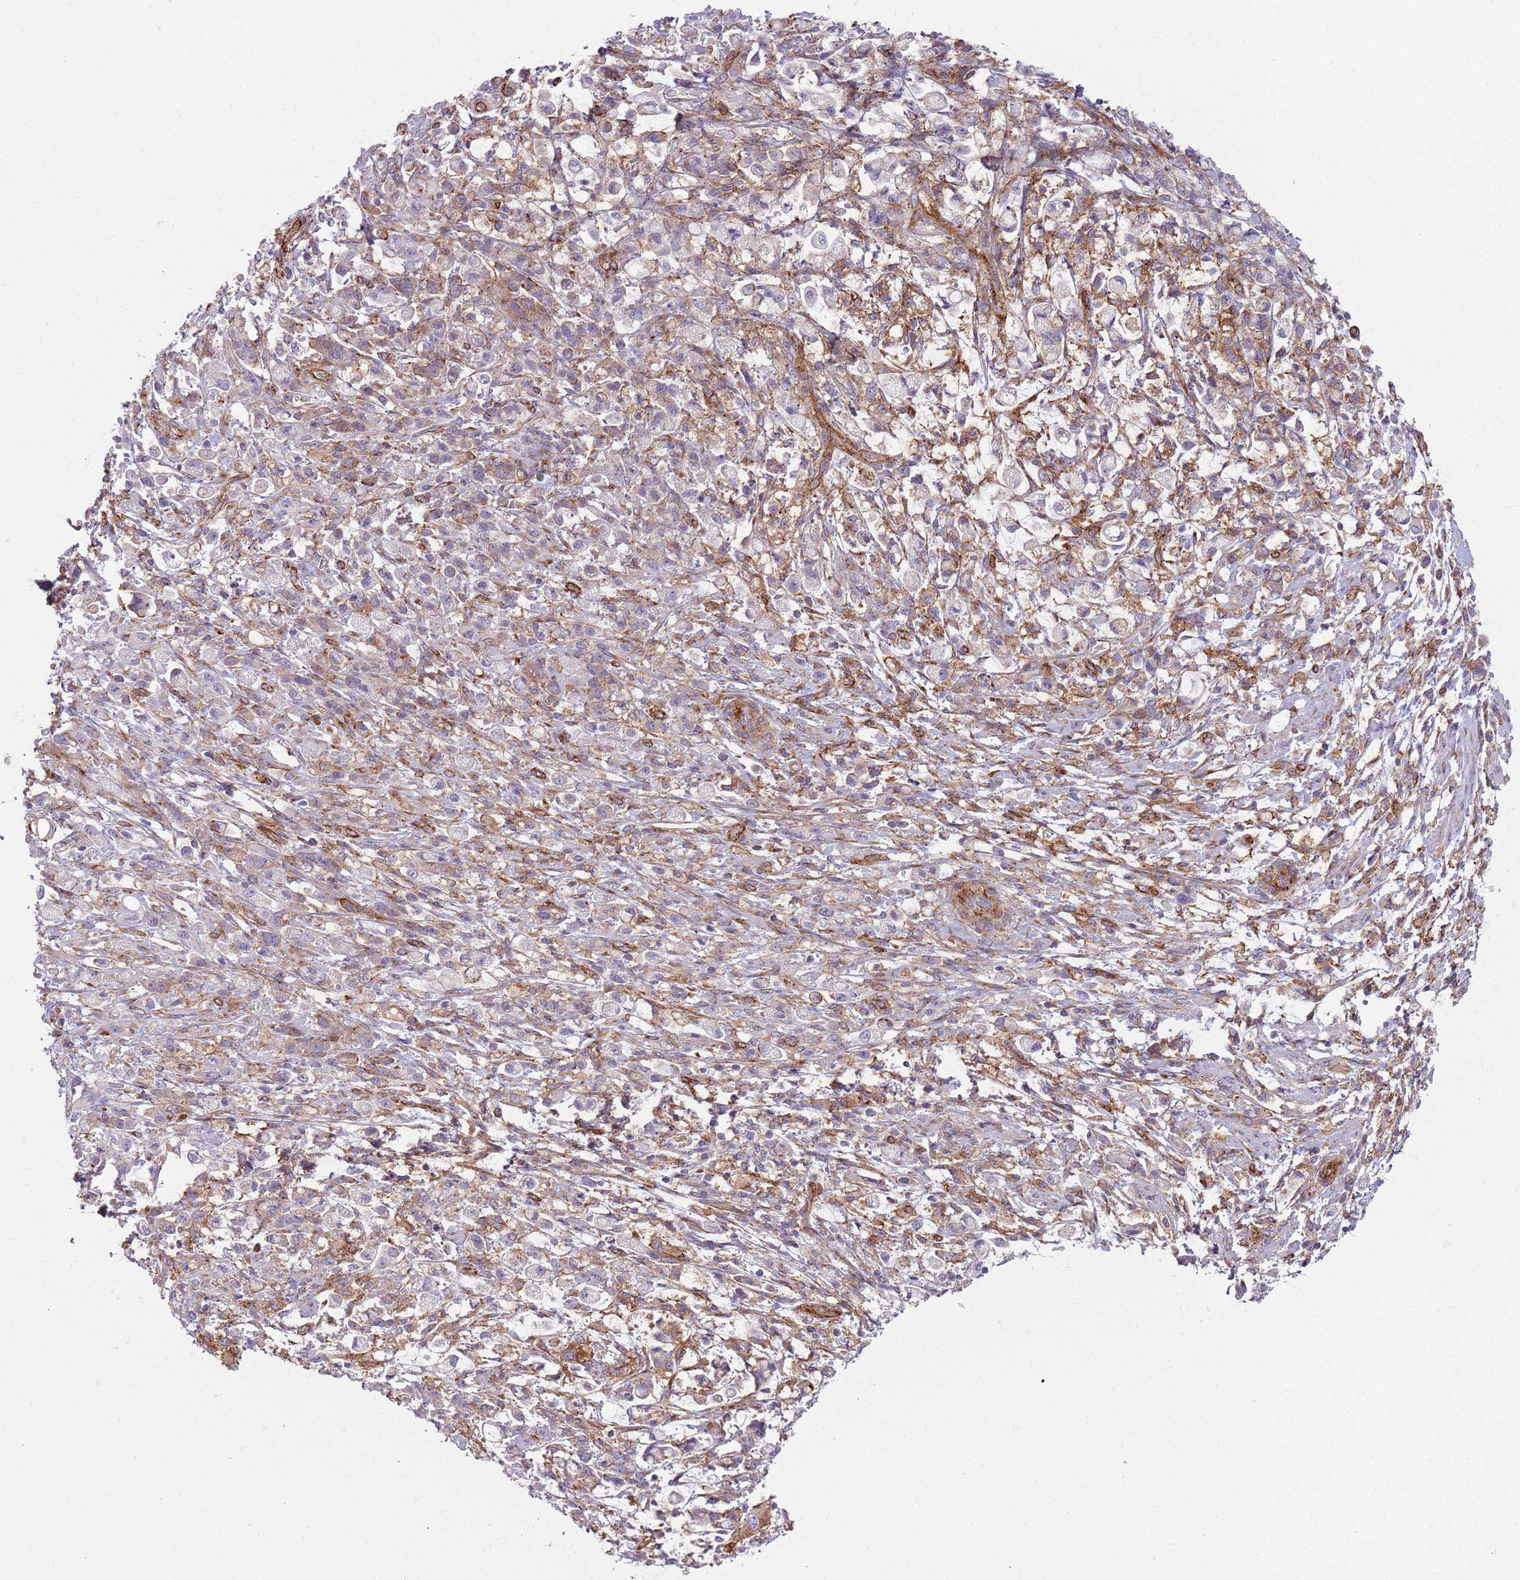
{"staining": {"intensity": "negative", "quantity": "none", "location": "none"}, "tissue": "stomach cancer", "cell_type": "Tumor cells", "image_type": "cancer", "snomed": [{"axis": "morphology", "description": "Adenocarcinoma, NOS"}, {"axis": "topography", "description": "Stomach"}], "caption": "IHC image of human stomach adenocarcinoma stained for a protein (brown), which demonstrates no expression in tumor cells.", "gene": "SNX1", "patient": {"sex": "female", "age": 60}}